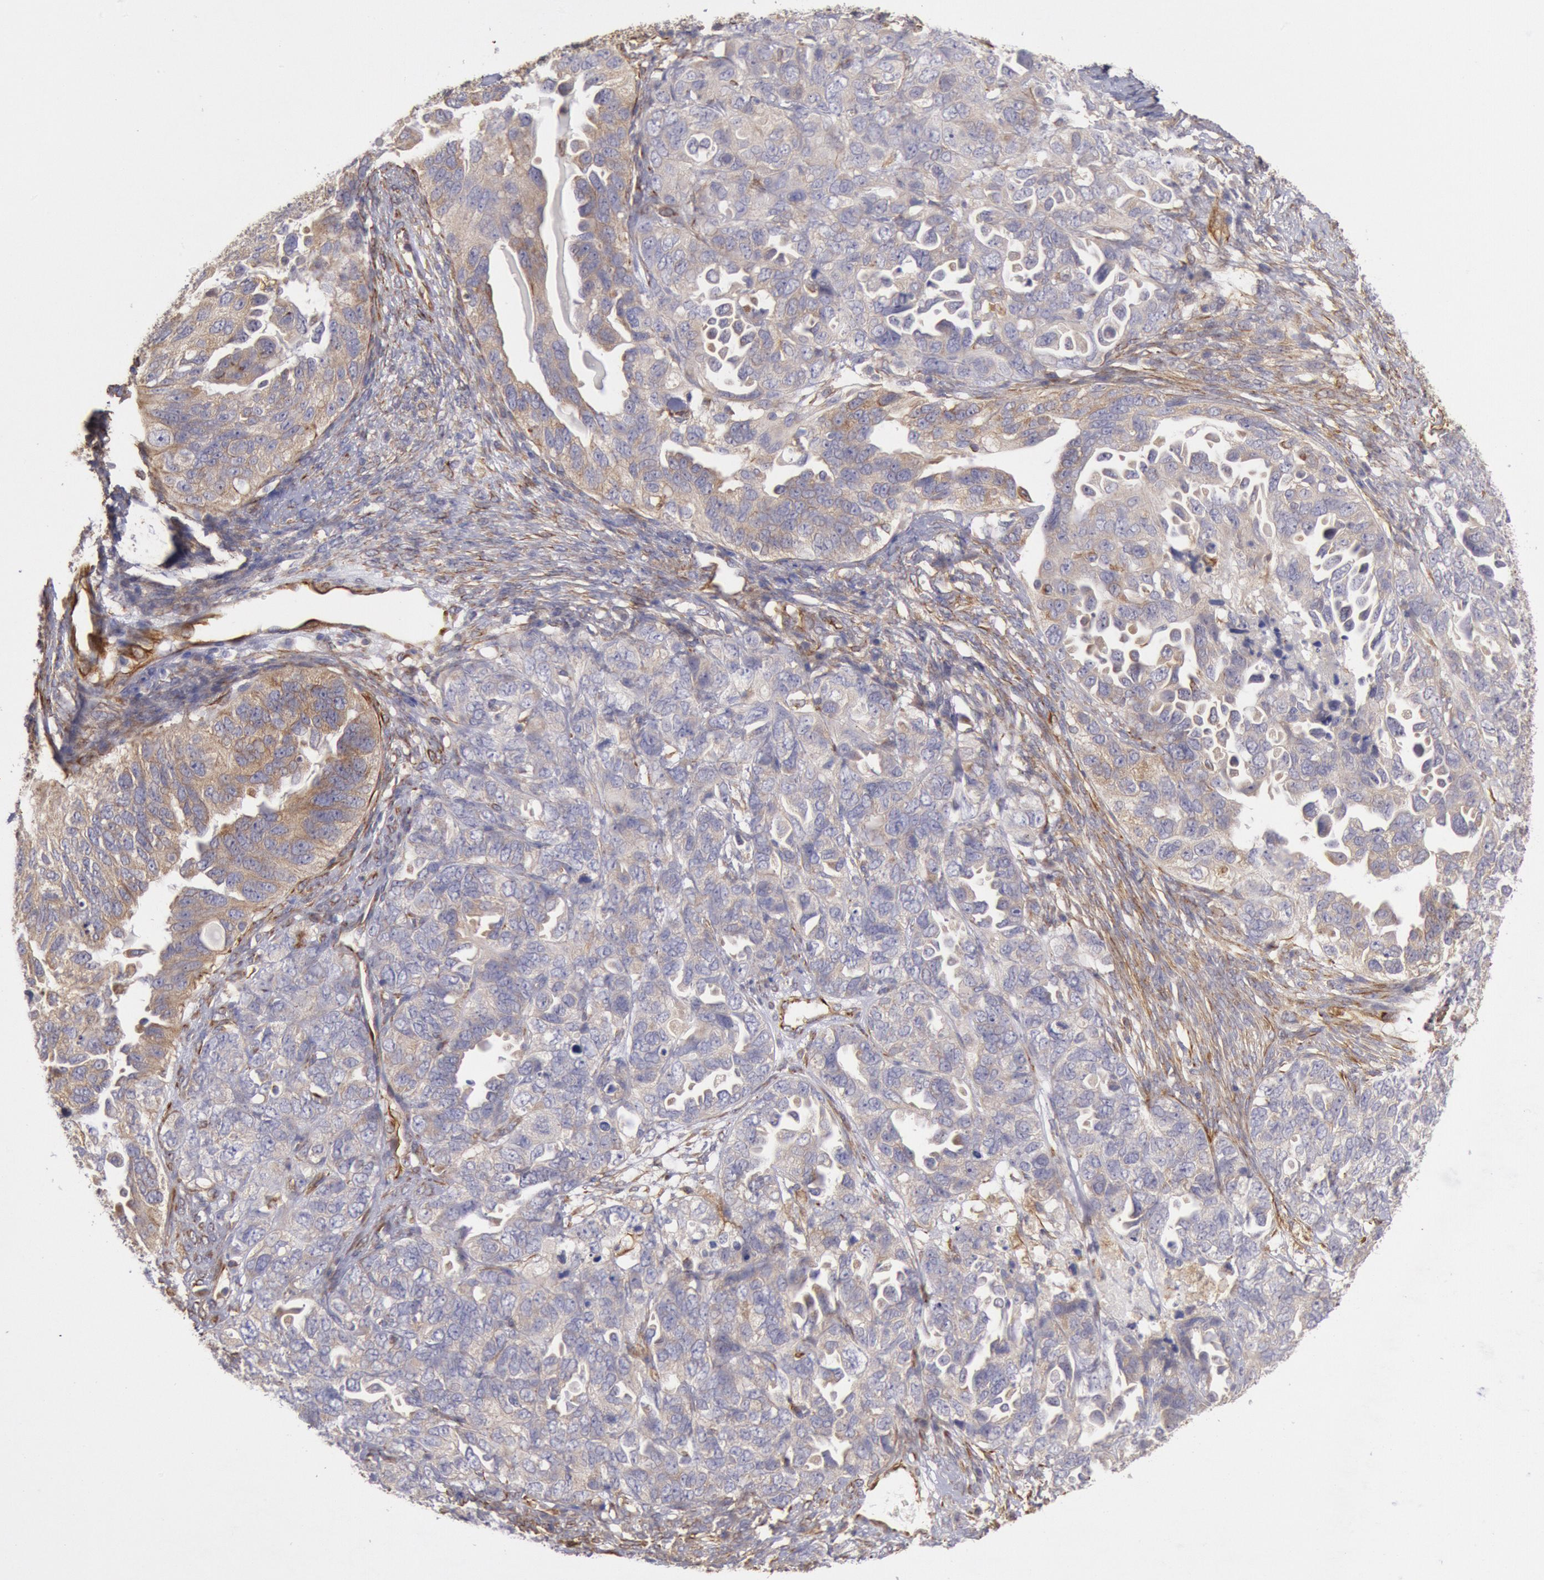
{"staining": {"intensity": "weak", "quantity": ">75%", "location": "cytoplasmic/membranous"}, "tissue": "ovarian cancer", "cell_type": "Tumor cells", "image_type": "cancer", "snomed": [{"axis": "morphology", "description": "Cystadenocarcinoma, serous, NOS"}, {"axis": "topography", "description": "Ovary"}], "caption": "There is low levels of weak cytoplasmic/membranous staining in tumor cells of ovarian serous cystadenocarcinoma, as demonstrated by immunohistochemical staining (brown color).", "gene": "RNF139", "patient": {"sex": "female", "age": 82}}